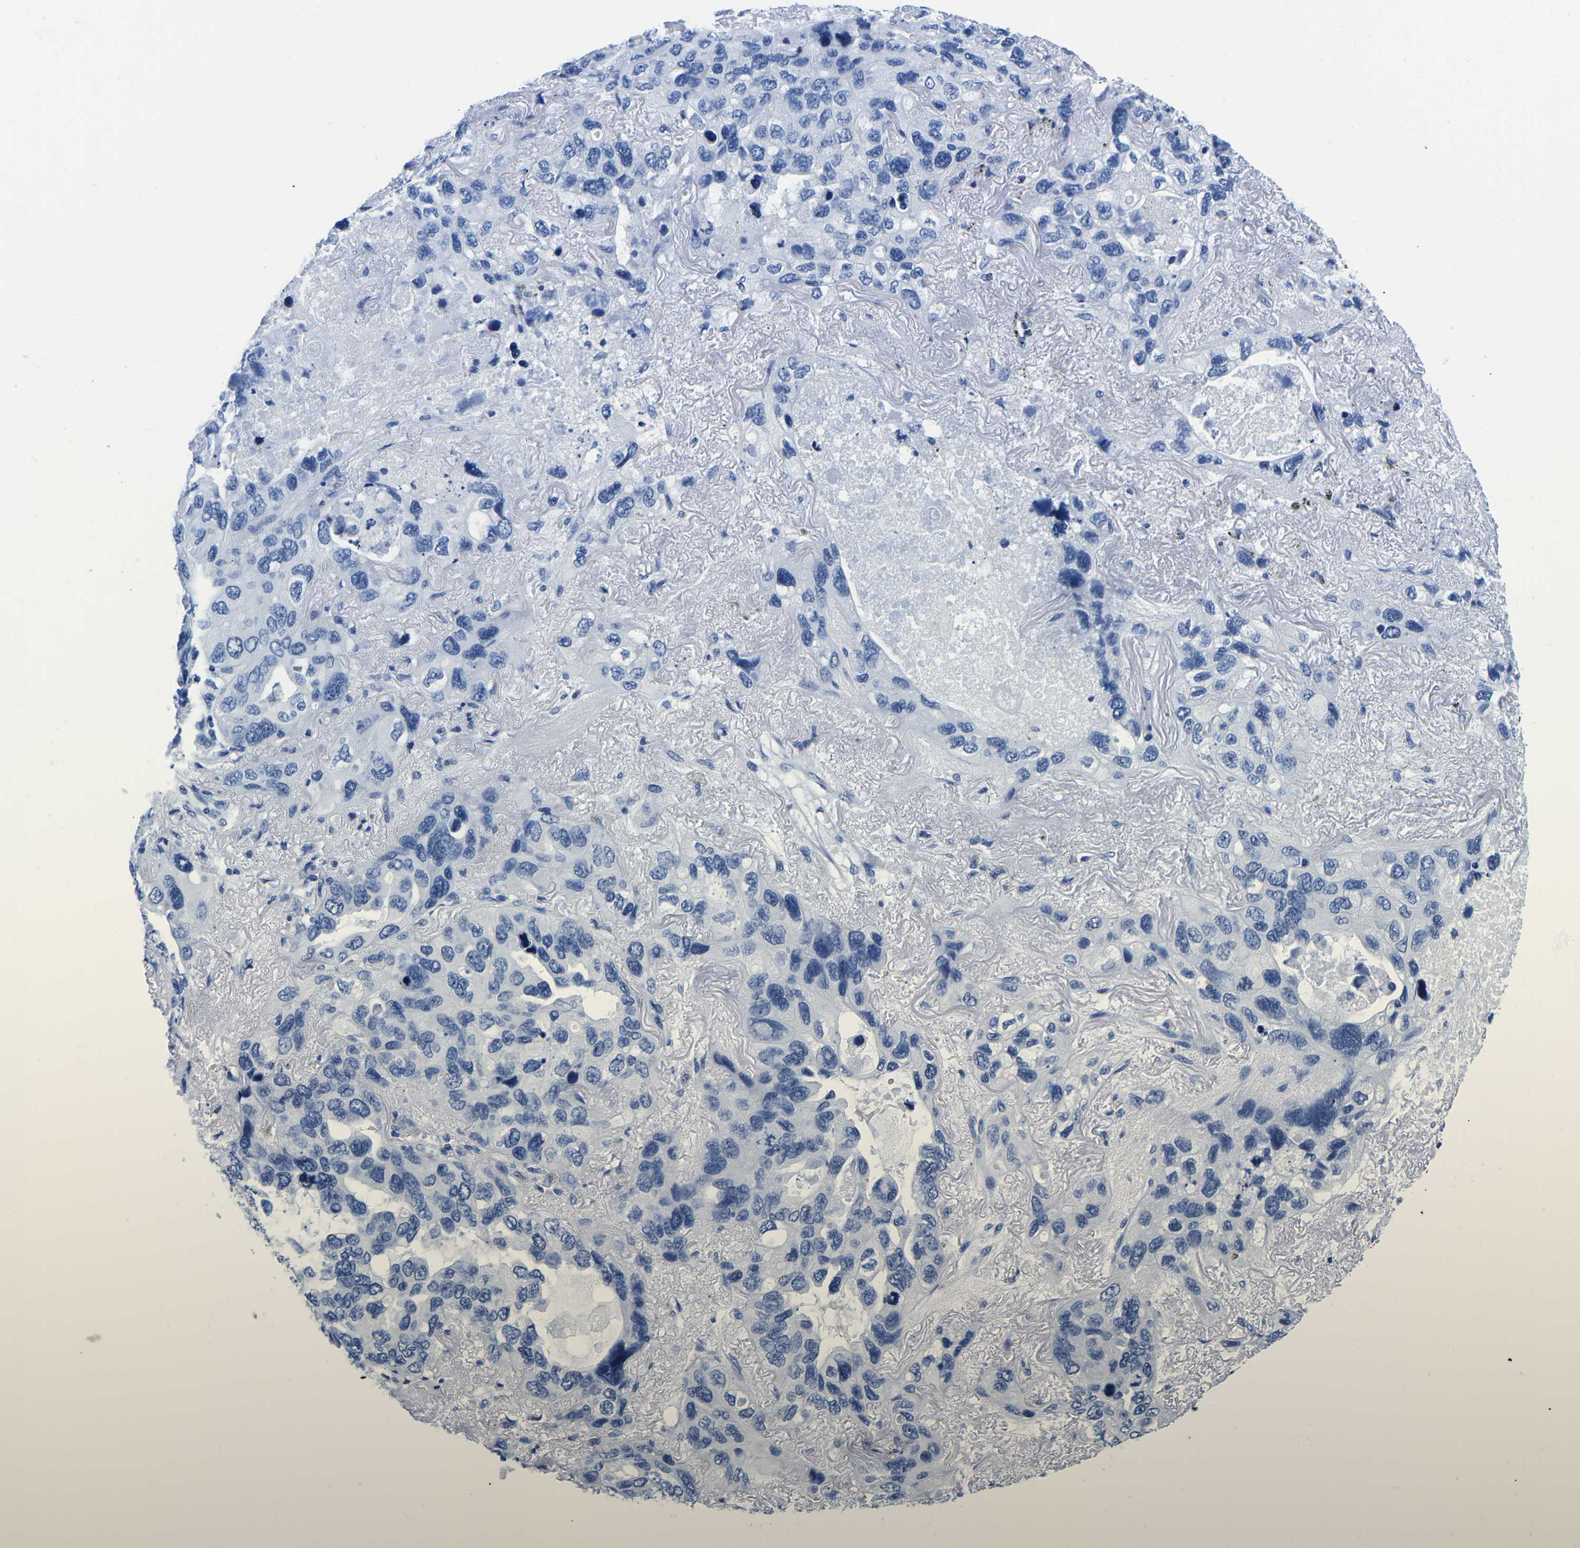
{"staining": {"intensity": "negative", "quantity": "none", "location": "none"}, "tissue": "lung cancer", "cell_type": "Tumor cells", "image_type": "cancer", "snomed": [{"axis": "morphology", "description": "Squamous cell carcinoma, NOS"}, {"axis": "topography", "description": "Lung"}], "caption": "An image of lung squamous cell carcinoma stained for a protein demonstrates no brown staining in tumor cells.", "gene": "CYP1A2", "patient": {"sex": "female", "age": 73}}